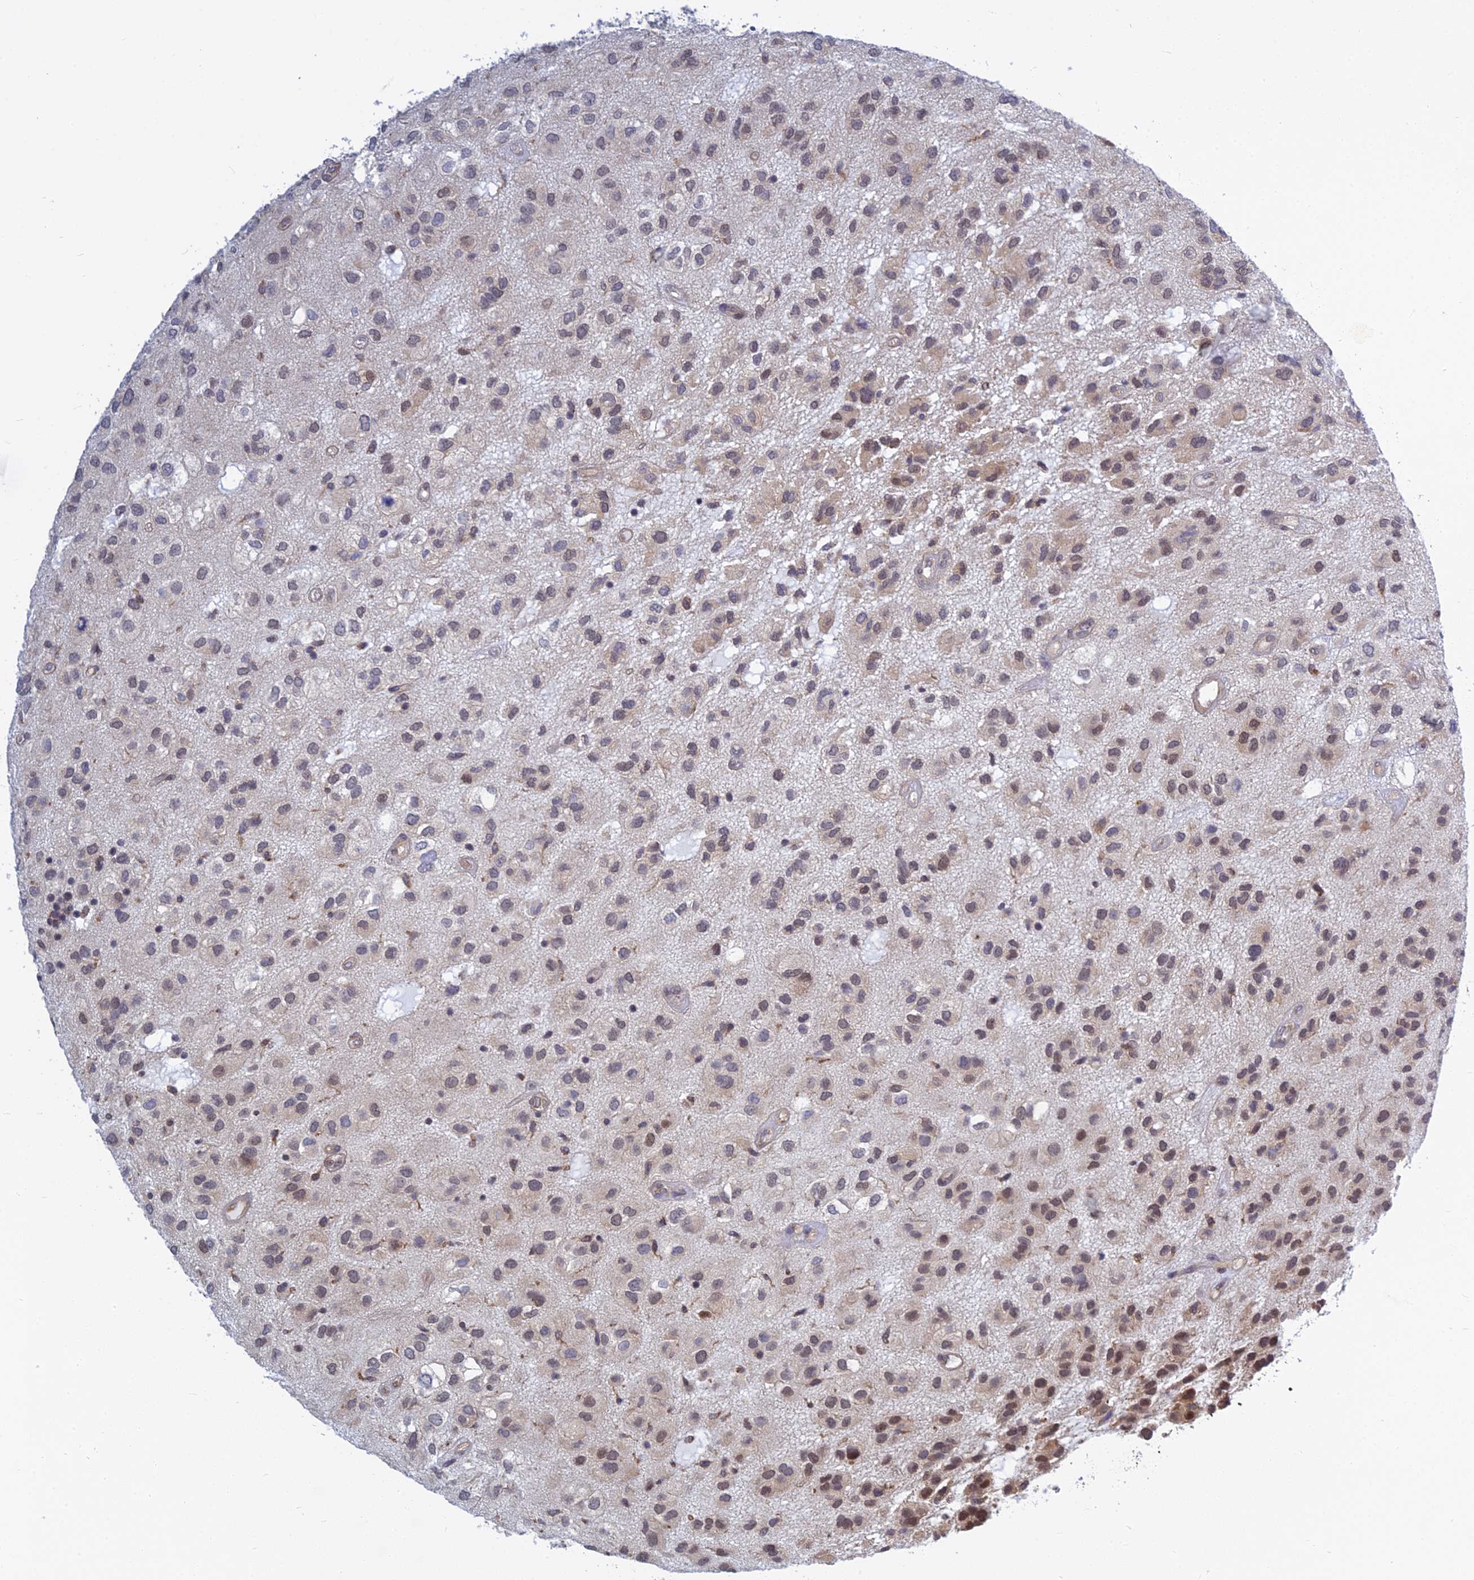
{"staining": {"intensity": "moderate", "quantity": "25%-75%", "location": "cytoplasmic/membranous,nuclear"}, "tissue": "glioma", "cell_type": "Tumor cells", "image_type": "cancer", "snomed": [{"axis": "morphology", "description": "Glioma, malignant, Low grade"}, {"axis": "topography", "description": "Brain"}], "caption": "IHC photomicrograph of neoplastic tissue: human malignant low-grade glioma stained using immunohistochemistry exhibits medium levels of moderate protein expression localized specifically in the cytoplasmic/membranous and nuclear of tumor cells, appearing as a cytoplasmic/membranous and nuclear brown color.", "gene": "KIAA1143", "patient": {"sex": "male", "age": 66}}